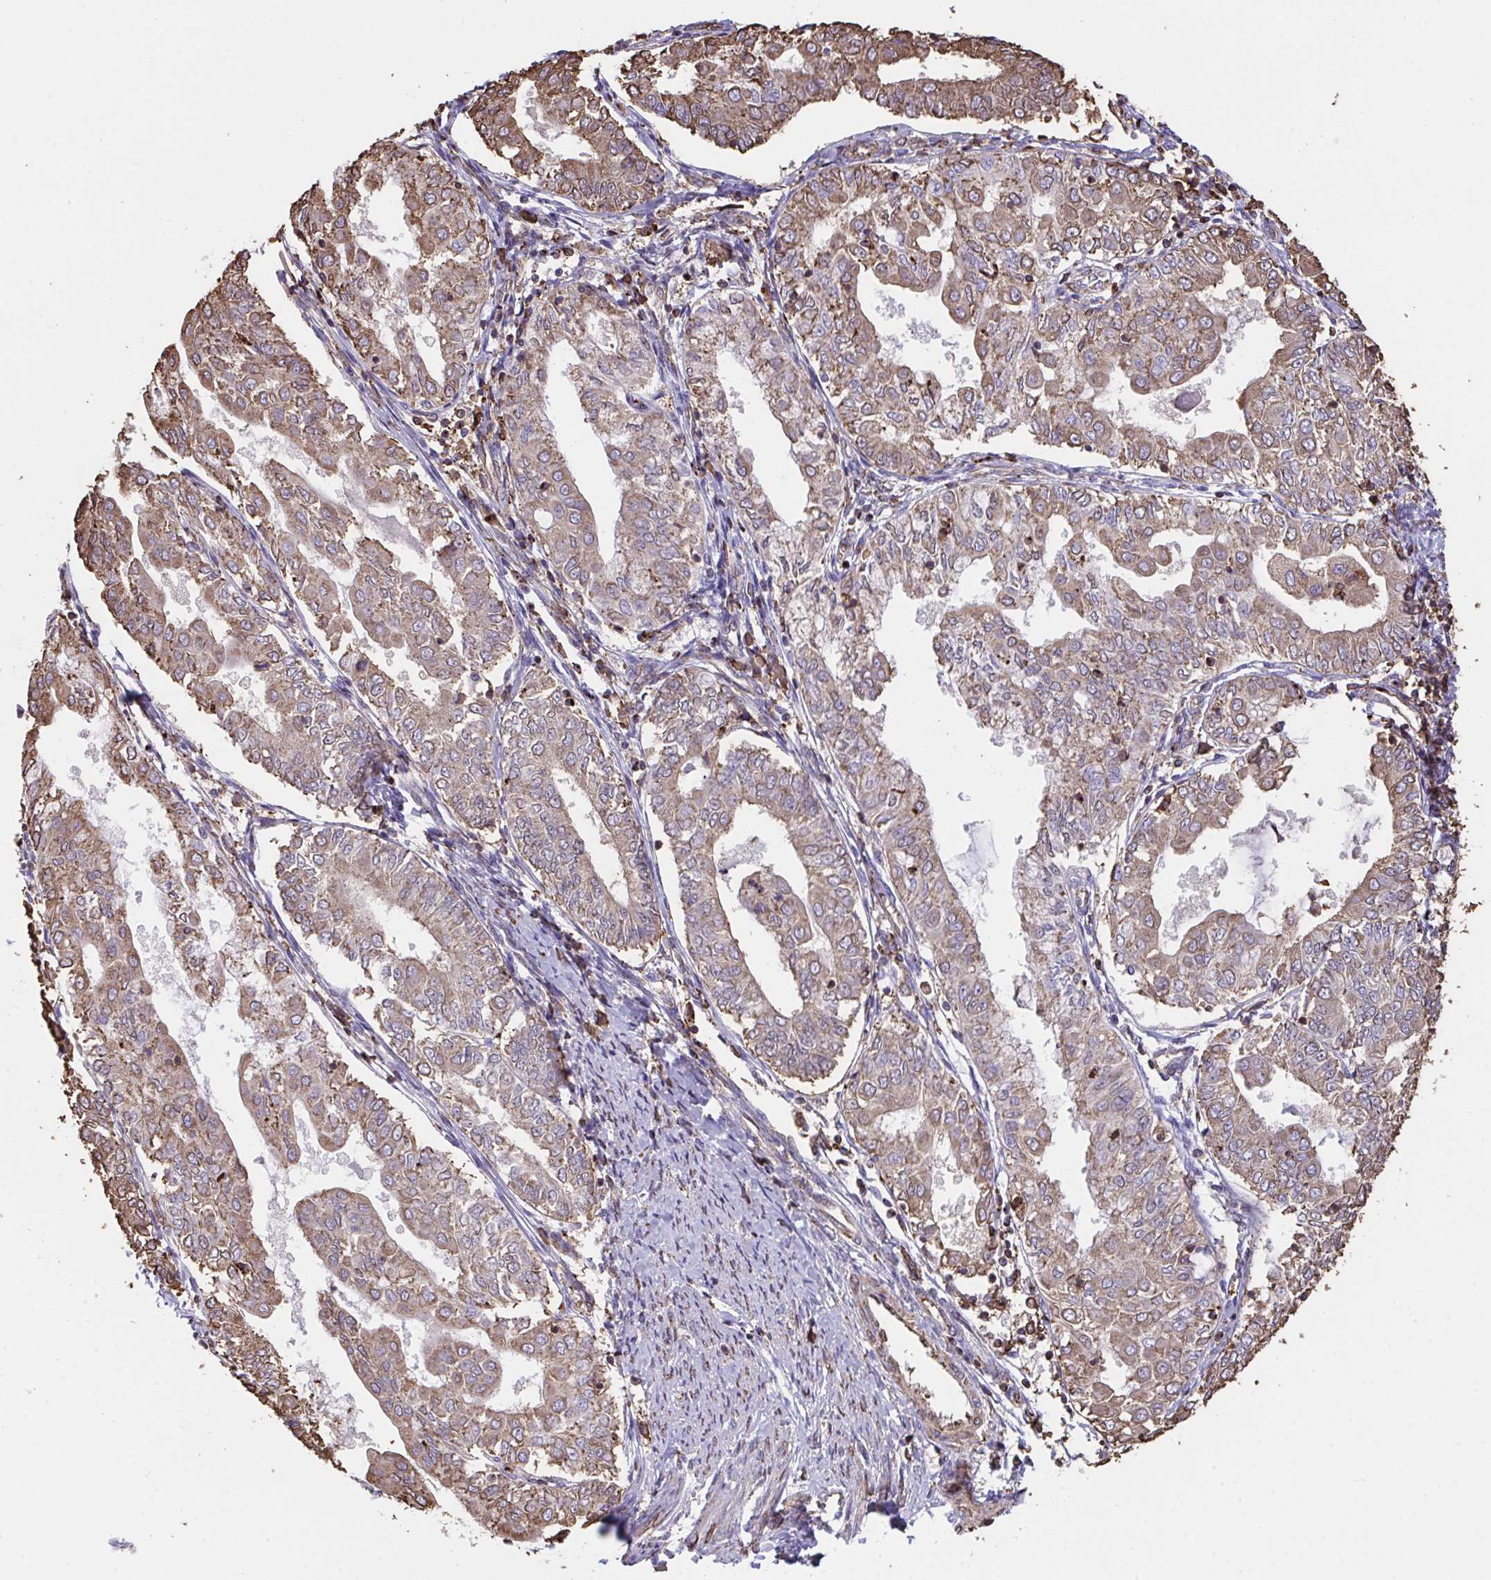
{"staining": {"intensity": "moderate", "quantity": ">75%", "location": "cytoplasmic/membranous"}, "tissue": "endometrial cancer", "cell_type": "Tumor cells", "image_type": "cancer", "snomed": [{"axis": "morphology", "description": "Adenocarcinoma, NOS"}, {"axis": "topography", "description": "Endometrium"}], "caption": "Immunohistochemistry (DAB) staining of endometrial cancer (adenocarcinoma) exhibits moderate cytoplasmic/membranous protein staining in approximately >75% of tumor cells.", "gene": "PPIH", "patient": {"sex": "female", "age": 68}}